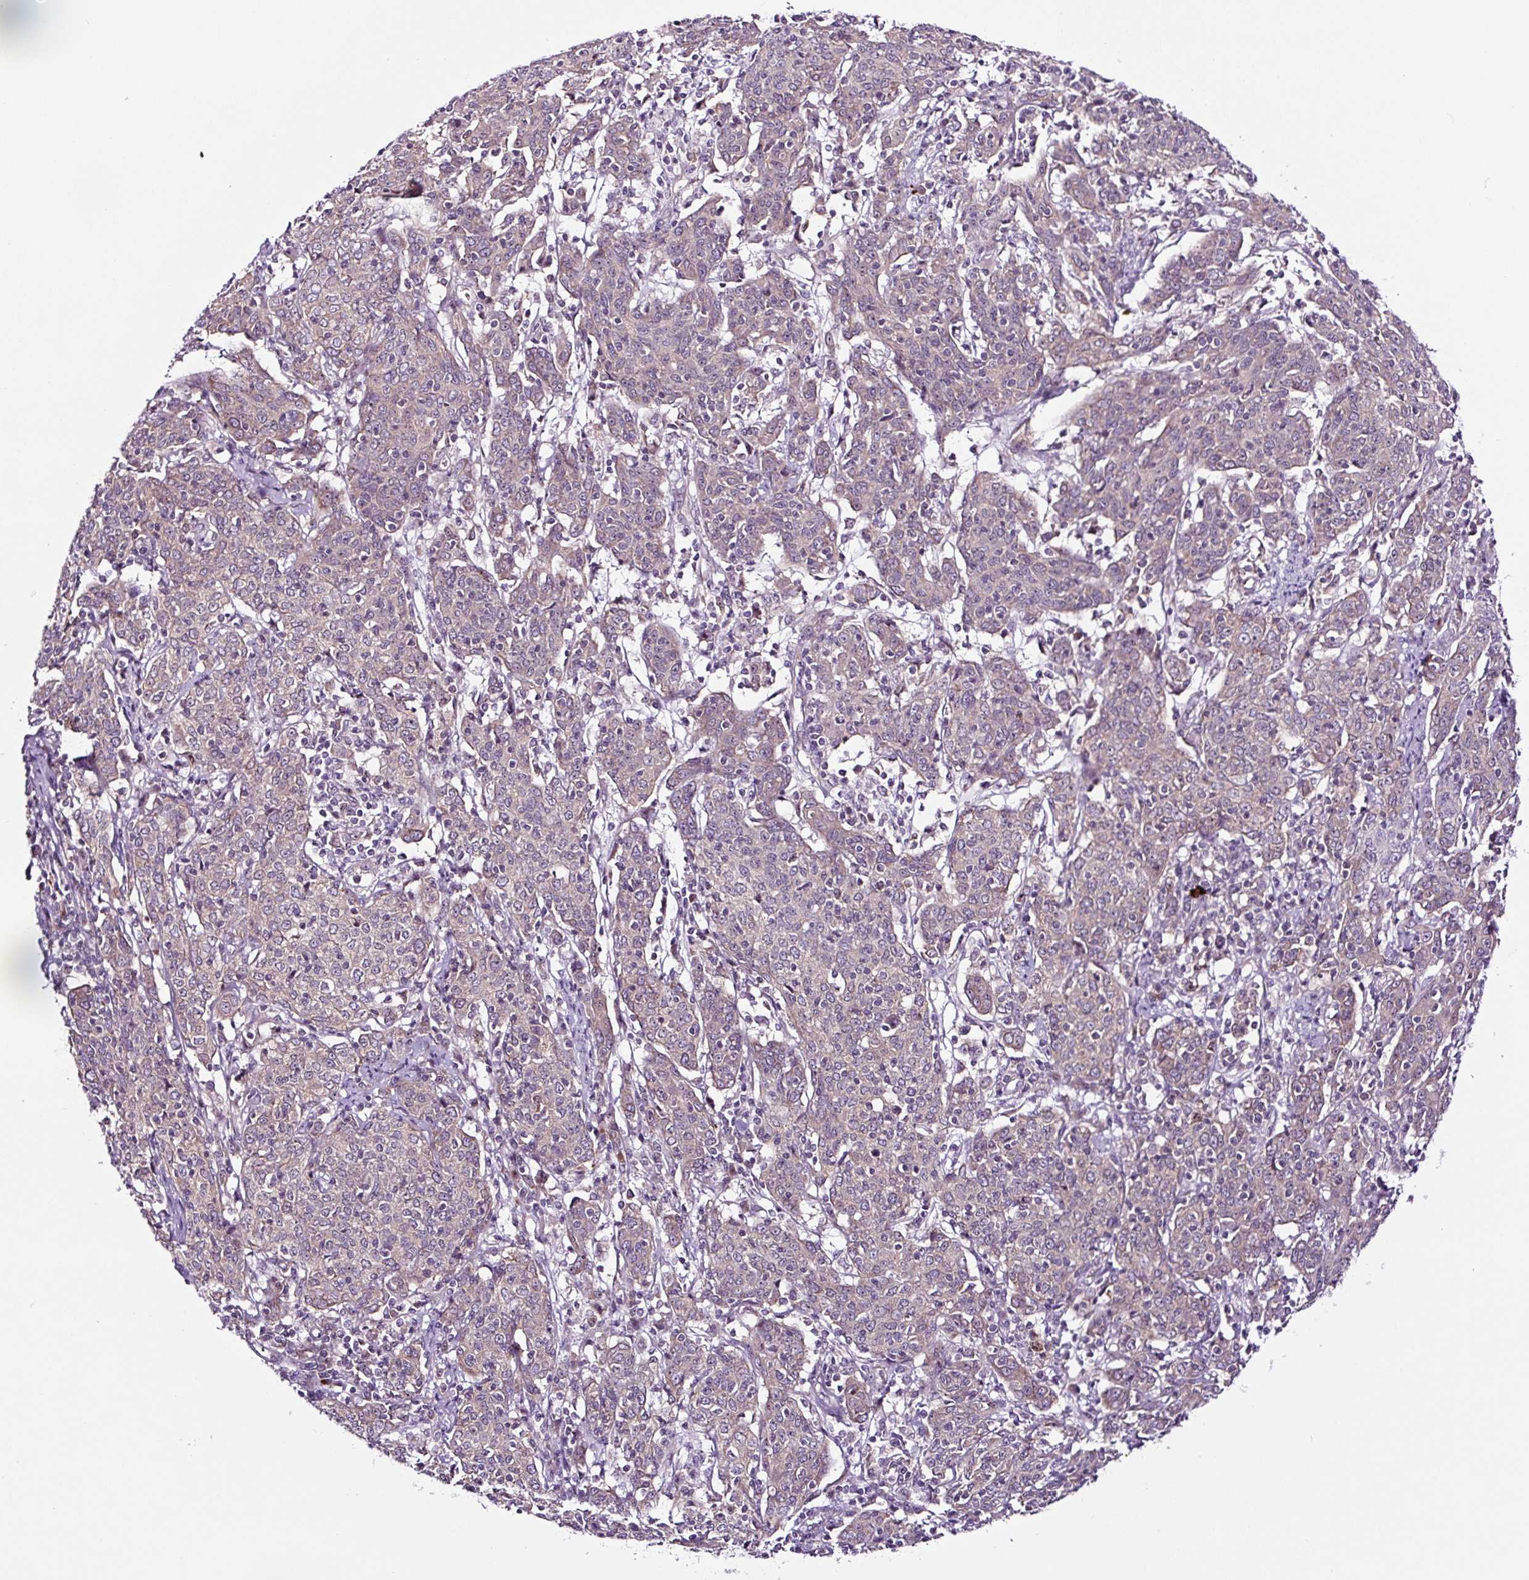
{"staining": {"intensity": "weak", "quantity": "<25%", "location": "cytoplasmic/membranous"}, "tissue": "cervical cancer", "cell_type": "Tumor cells", "image_type": "cancer", "snomed": [{"axis": "morphology", "description": "Squamous cell carcinoma, NOS"}, {"axis": "topography", "description": "Cervix"}], "caption": "An image of human cervical cancer (squamous cell carcinoma) is negative for staining in tumor cells.", "gene": "NOM1", "patient": {"sex": "female", "age": 67}}